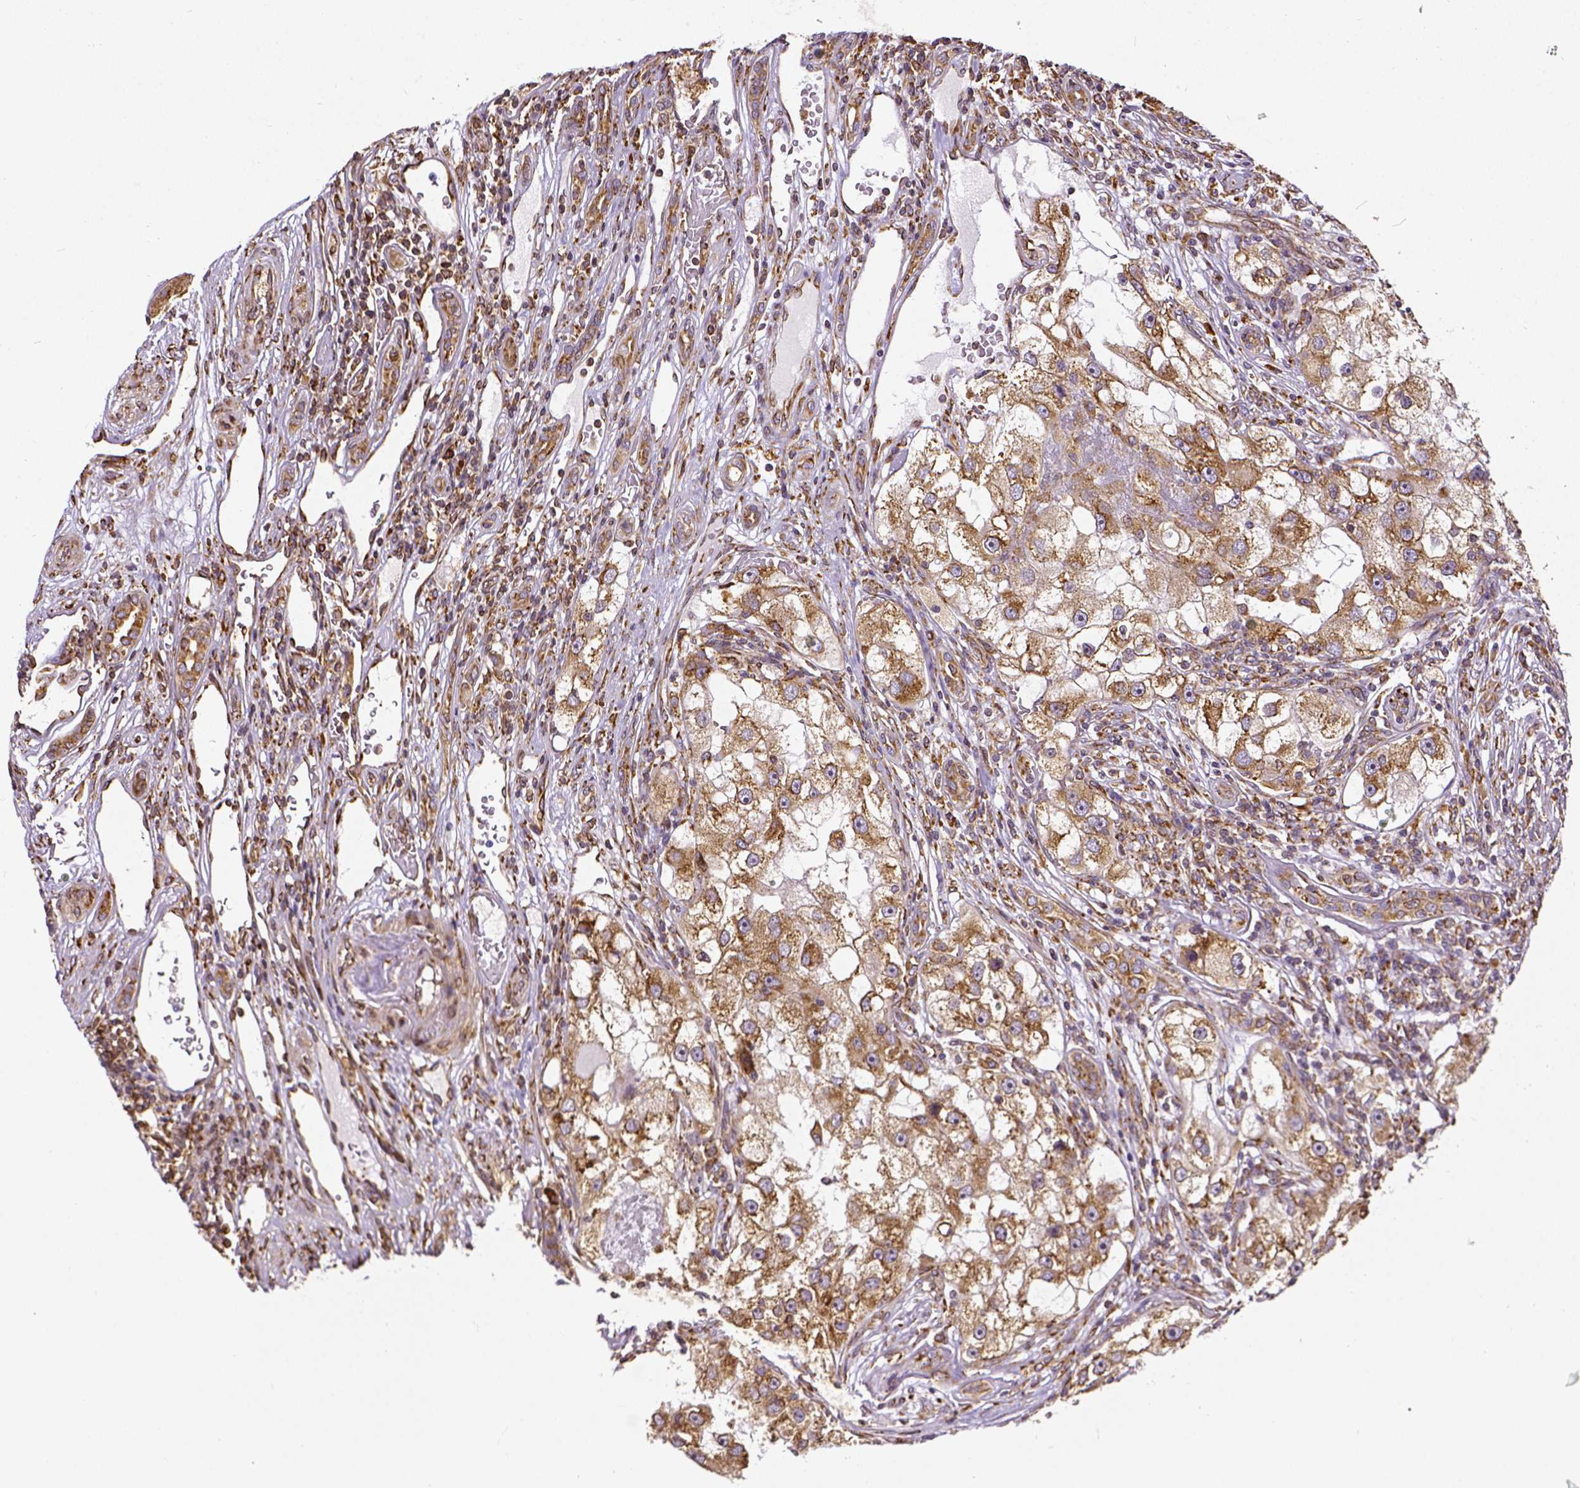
{"staining": {"intensity": "moderate", "quantity": ">75%", "location": "cytoplasmic/membranous"}, "tissue": "renal cancer", "cell_type": "Tumor cells", "image_type": "cancer", "snomed": [{"axis": "morphology", "description": "Adenocarcinoma, NOS"}, {"axis": "topography", "description": "Kidney"}], "caption": "Tumor cells display medium levels of moderate cytoplasmic/membranous positivity in approximately >75% of cells in renal cancer. The staining is performed using DAB (3,3'-diaminobenzidine) brown chromogen to label protein expression. The nuclei are counter-stained blue using hematoxylin.", "gene": "MTDH", "patient": {"sex": "male", "age": 63}}